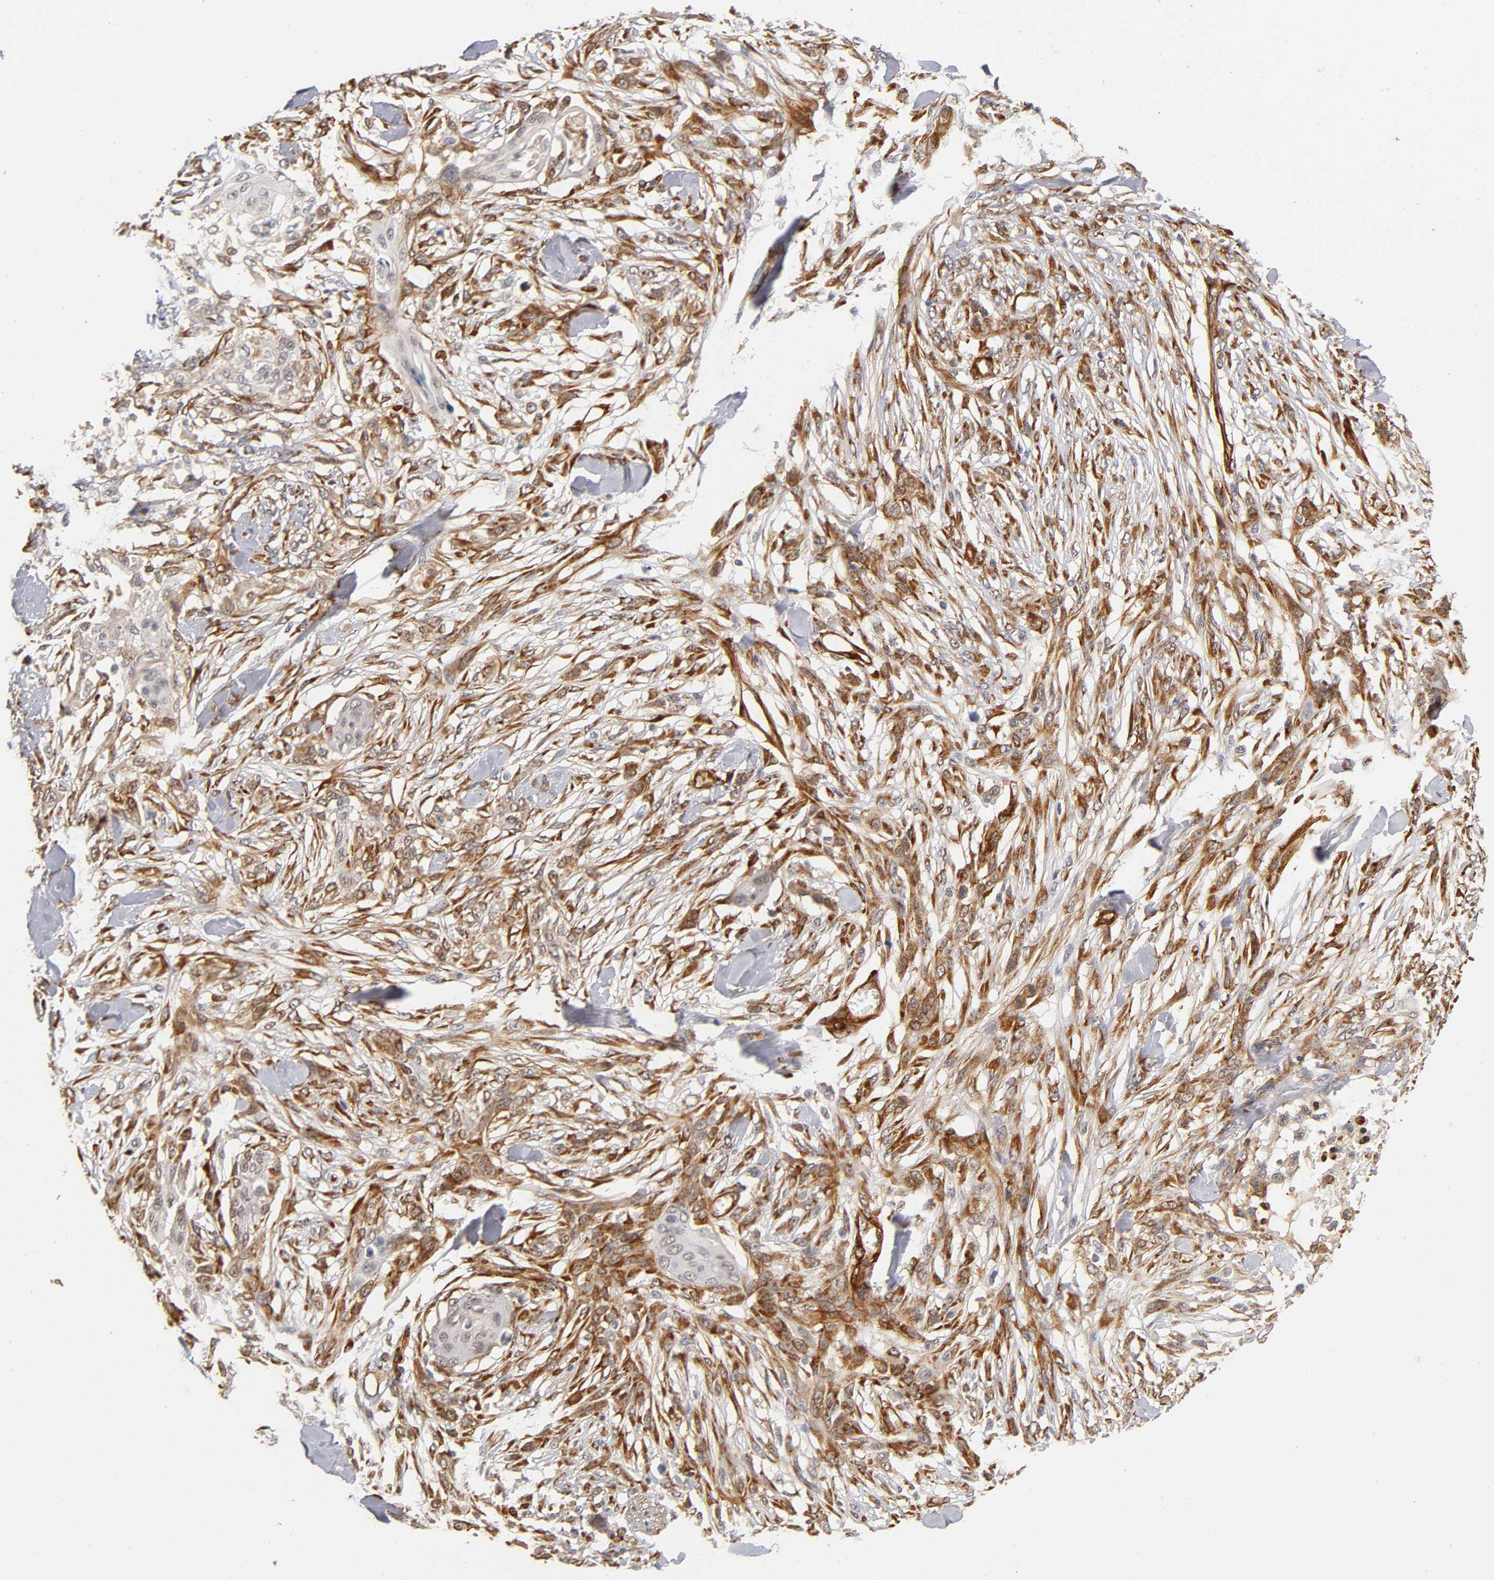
{"staining": {"intensity": "strong", "quantity": ">75%", "location": "cytoplasmic/membranous"}, "tissue": "skin cancer", "cell_type": "Tumor cells", "image_type": "cancer", "snomed": [{"axis": "morphology", "description": "Normal tissue, NOS"}, {"axis": "morphology", "description": "Squamous cell carcinoma, NOS"}, {"axis": "topography", "description": "Skin"}], "caption": "Skin cancer stained for a protein shows strong cytoplasmic/membranous positivity in tumor cells.", "gene": "LAMB1", "patient": {"sex": "female", "age": 59}}